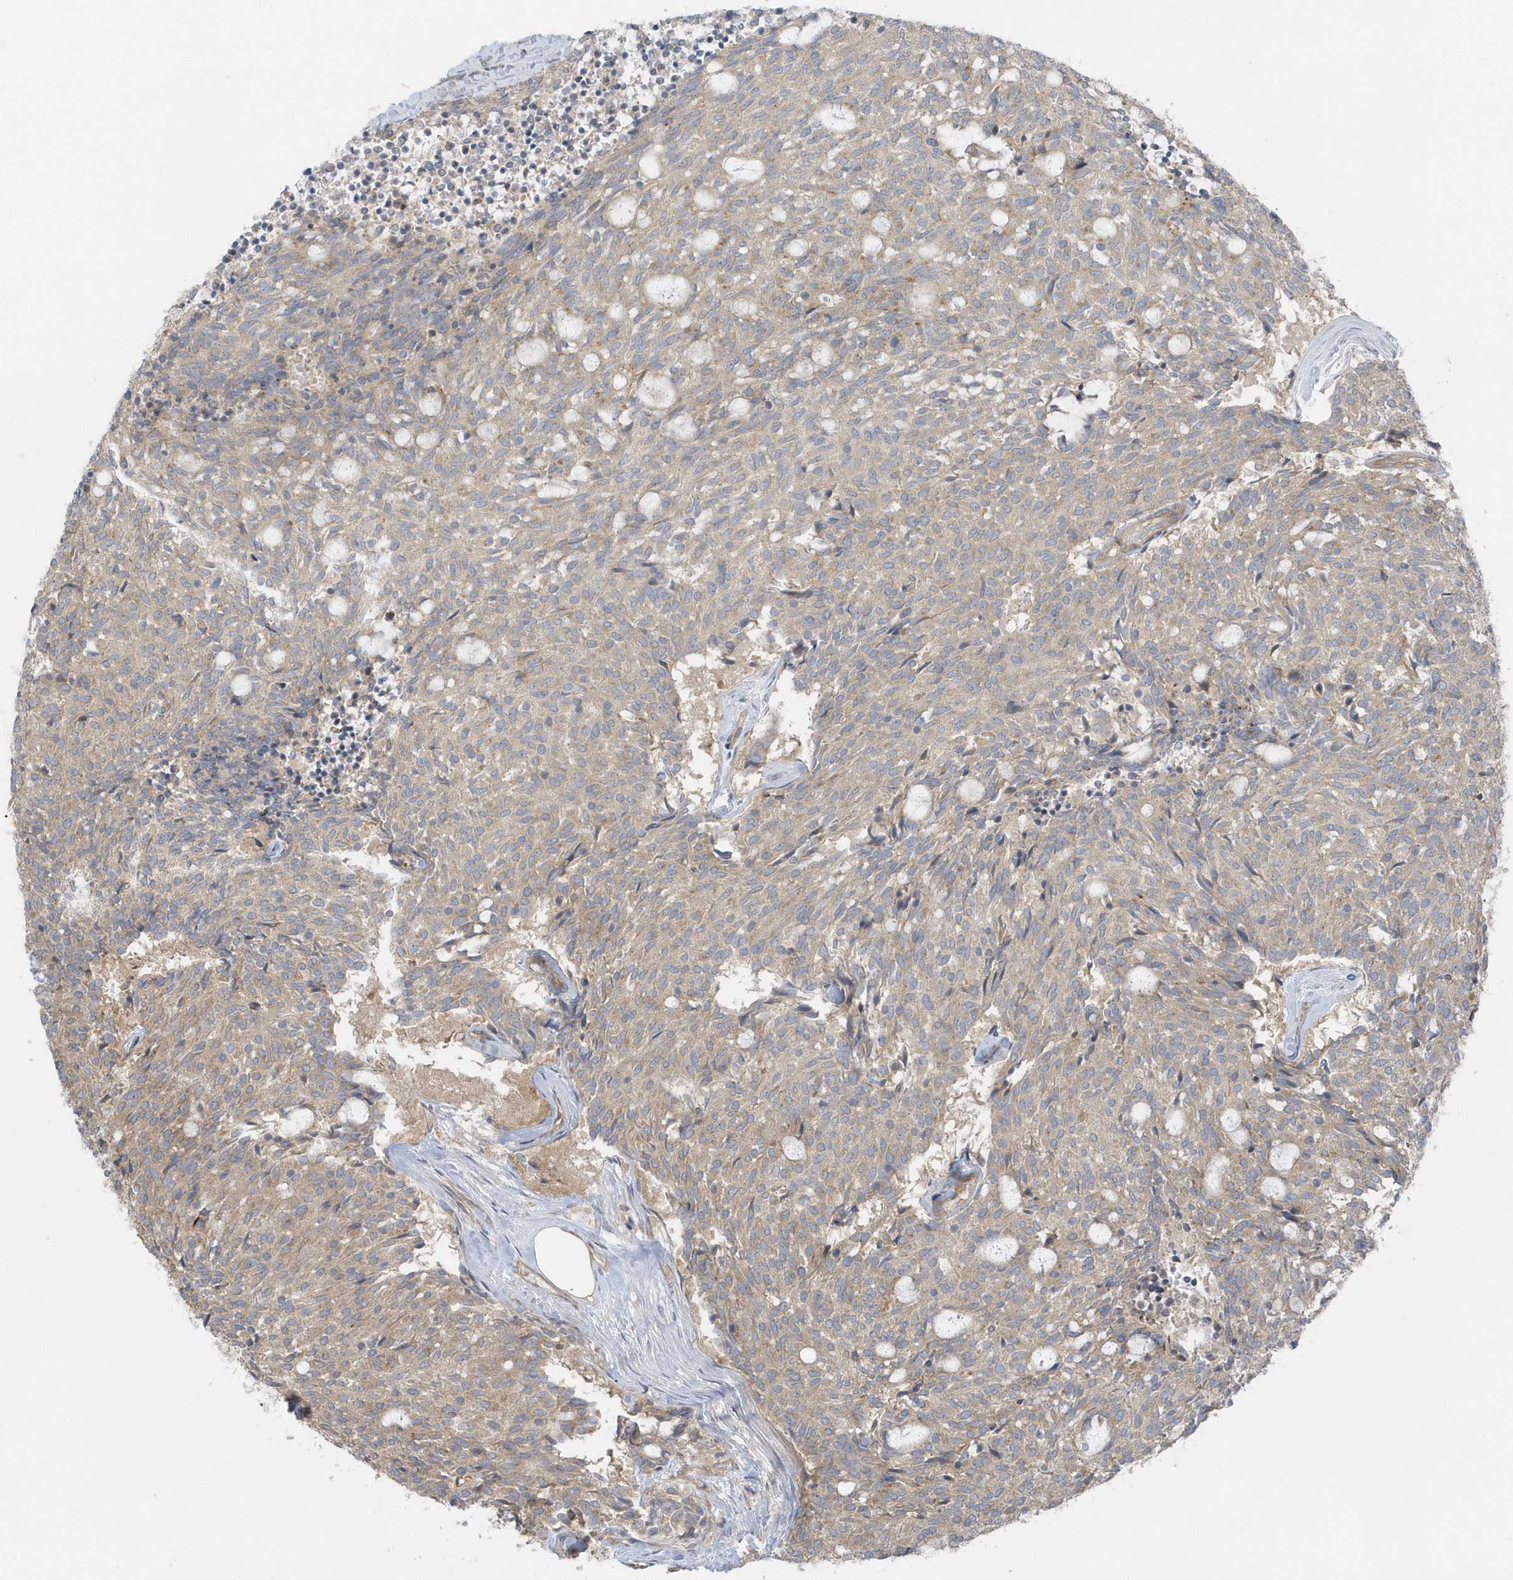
{"staining": {"intensity": "weak", "quantity": "<25%", "location": "cytoplasmic/membranous"}, "tissue": "carcinoid", "cell_type": "Tumor cells", "image_type": "cancer", "snomed": [{"axis": "morphology", "description": "Carcinoid, malignant, NOS"}, {"axis": "topography", "description": "Pancreas"}], "caption": "The image demonstrates no significant expression in tumor cells of carcinoid. (Brightfield microscopy of DAB (3,3'-diaminobenzidine) immunohistochemistry (IHC) at high magnification).", "gene": "ACTR1A", "patient": {"sex": "female", "age": 54}}